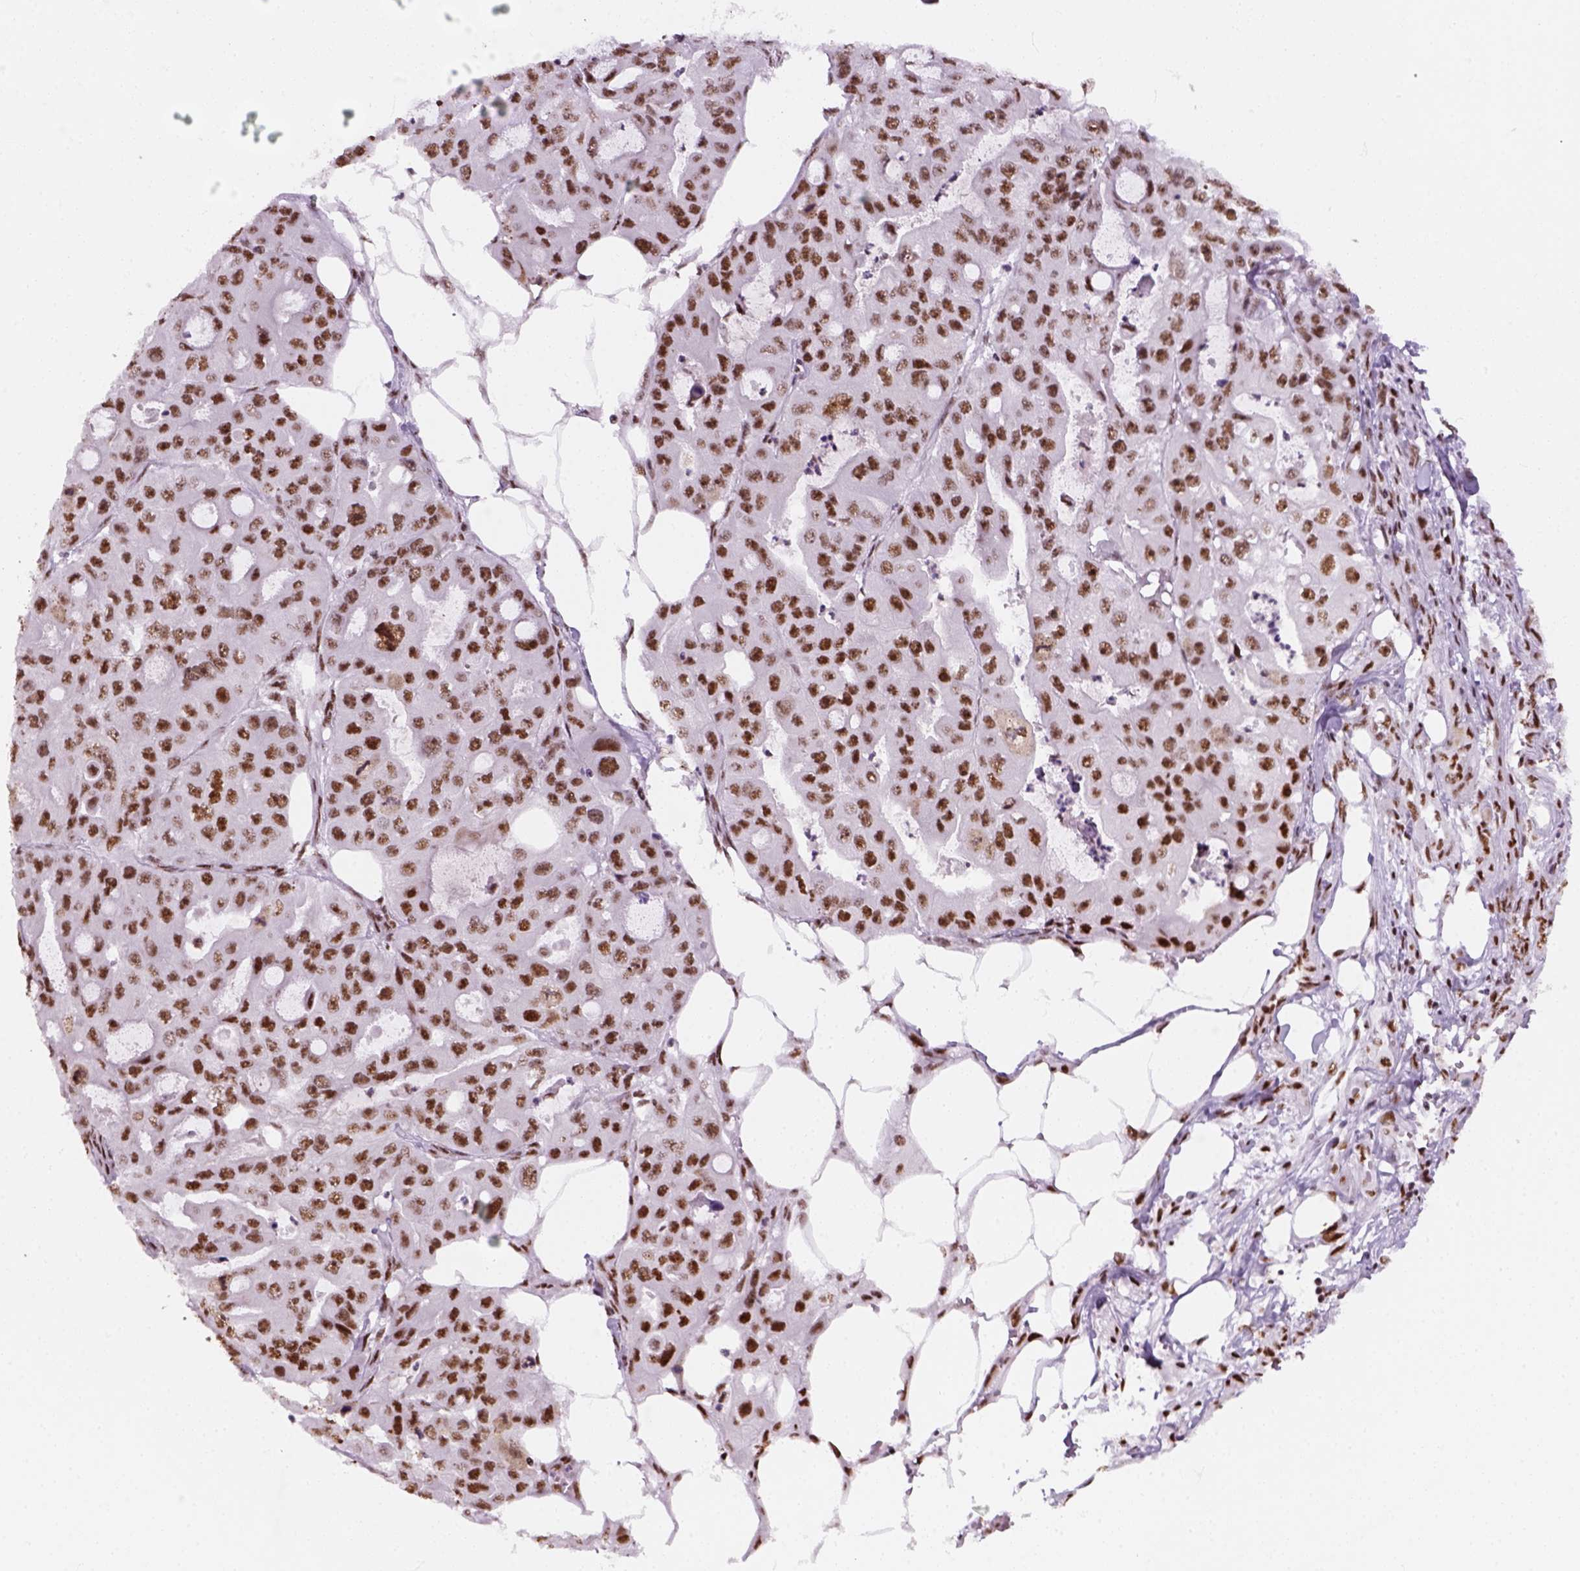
{"staining": {"intensity": "strong", "quantity": ">75%", "location": "nuclear"}, "tissue": "ovarian cancer", "cell_type": "Tumor cells", "image_type": "cancer", "snomed": [{"axis": "morphology", "description": "Cystadenocarcinoma, serous, NOS"}, {"axis": "topography", "description": "Ovary"}], "caption": "Immunohistochemical staining of human serous cystadenocarcinoma (ovarian) exhibits high levels of strong nuclear protein expression in about >75% of tumor cells.", "gene": "GTF2F1", "patient": {"sex": "female", "age": 56}}